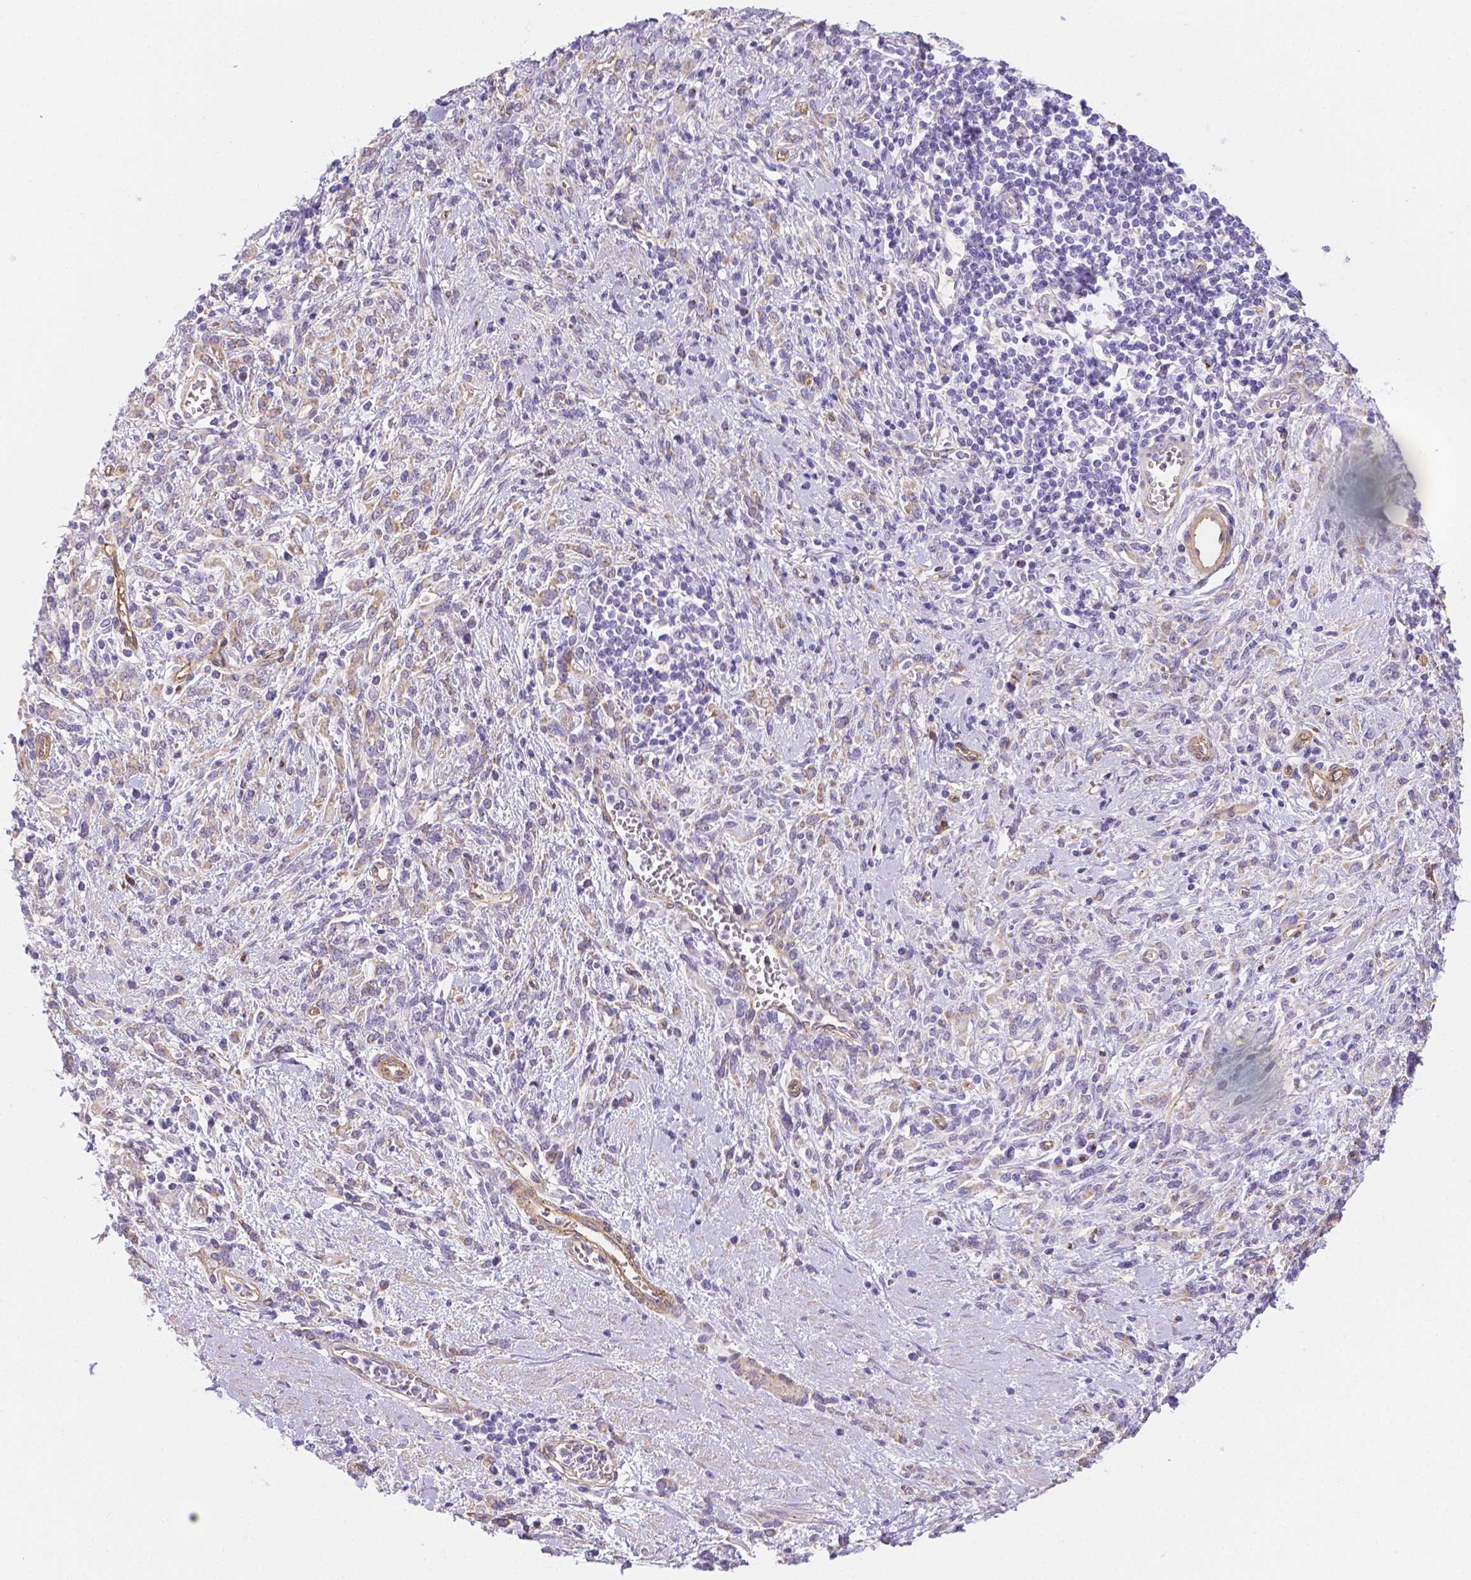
{"staining": {"intensity": "weak", "quantity": "<25%", "location": "cytoplasmic/membranous"}, "tissue": "stomach cancer", "cell_type": "Tumor cells", "image_type": "cancer", "snomed": [{"axis": "morphology", "description": "Adenocarcinoma, NOS"}, {"axis": "topography", "description": "Stomach"}], "caption": "IHC micrograph of neoplastic tissue: human adenocarcinoma (stomach) stained with DAB (3,3'-diaminobenzidine) displays no significant protein positivity in tumor cells.", "gene": "SLC40A1", "patient": {"sex": "female", "age": 57}}